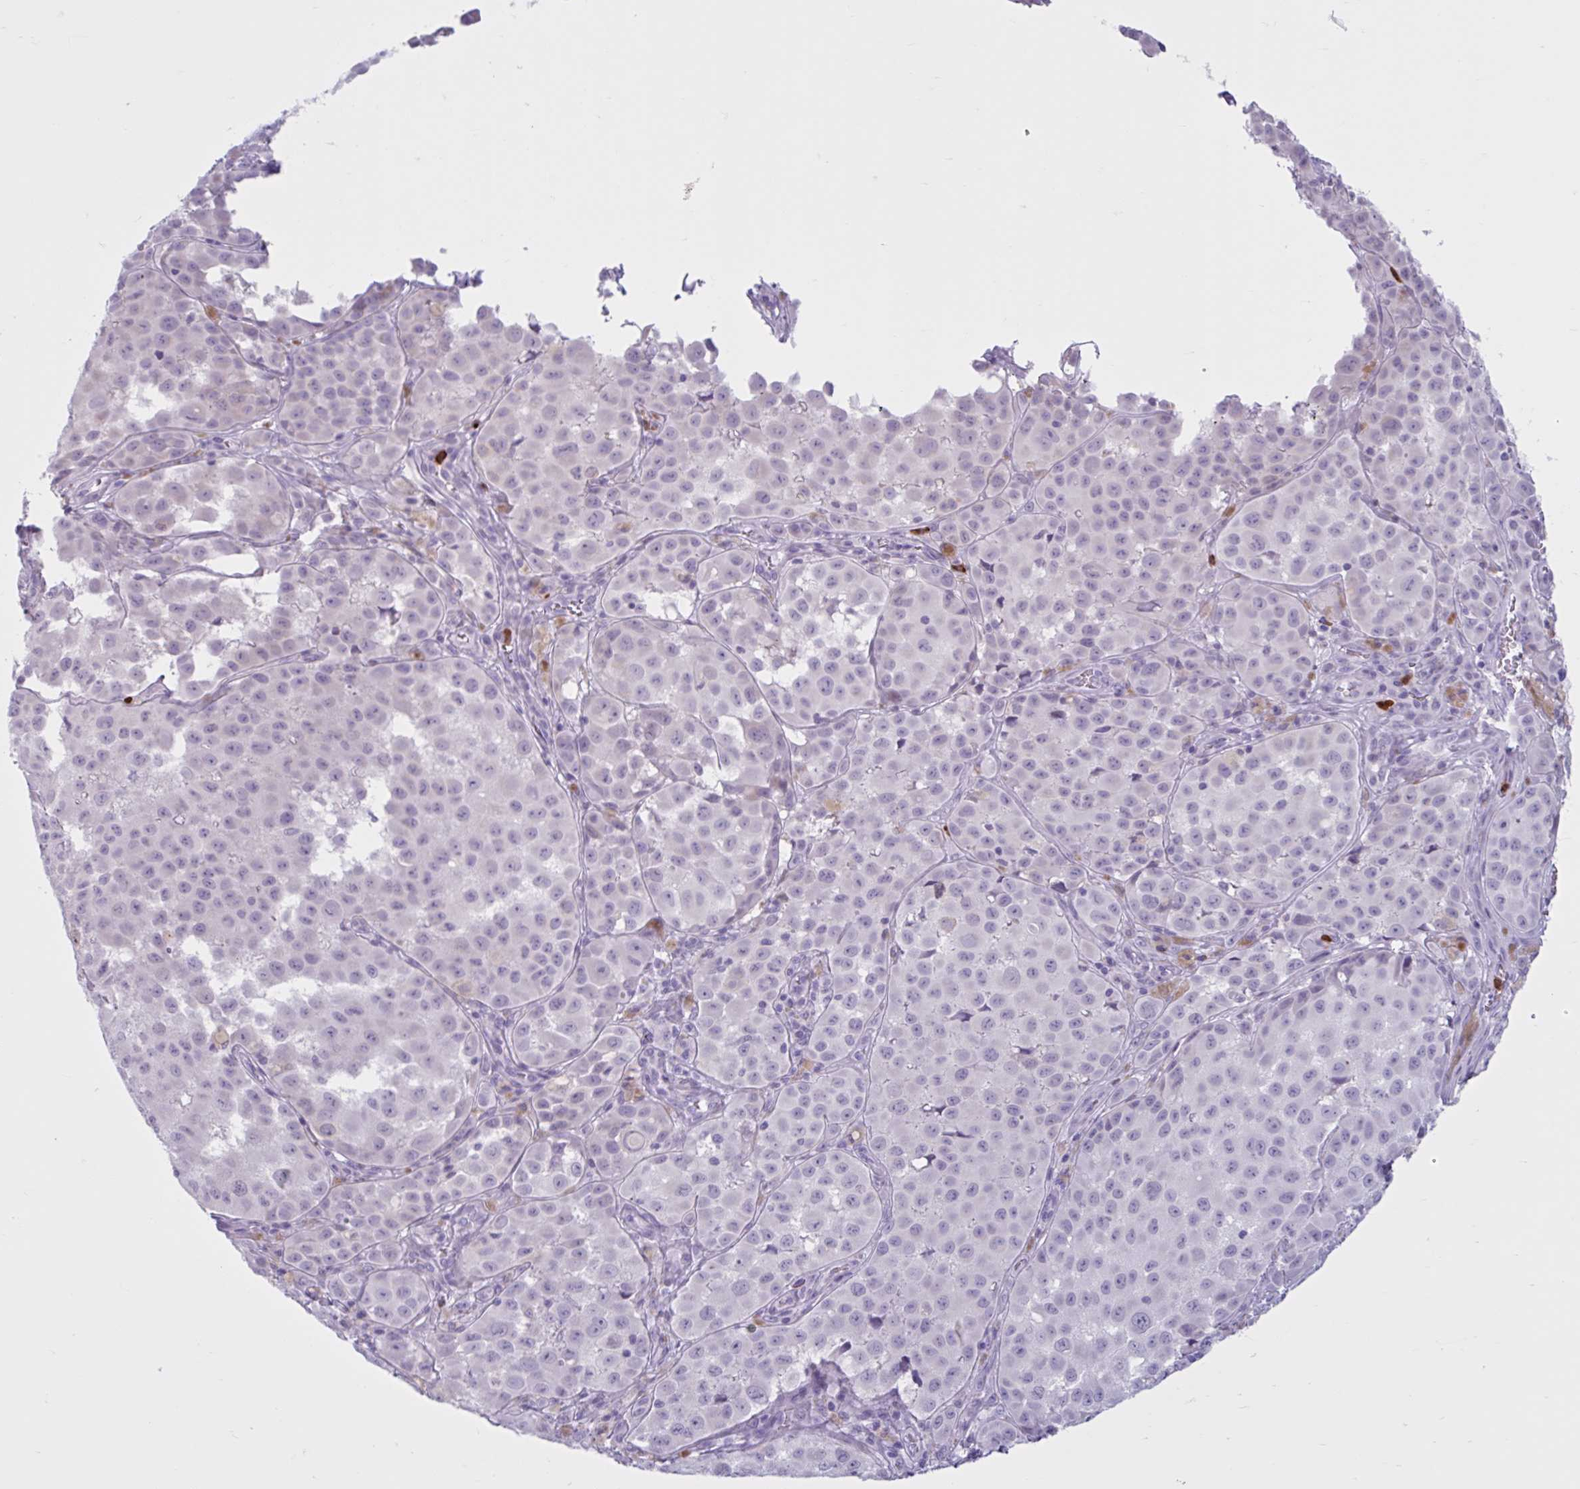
{"staining": {"intensity": "negative", "quantity": "none", "location": "none"}, "tissue": "melanoma", "cell_type": "Tumor cells", "image_type": "cancer", "snomed": [{"axis": "morphology", "description": "Malignant melanoma, NOS"}, {"axis": "topography", "description": "Skin"}], "caption": "Immunohistochemical staining of malignant melanoma exhibits no significant positivity in tumor cells. (Stains: DAB (3,3'-diaminobenzidine) immunohistochemistry with hematoxylin counter stain, Microscopy: brightfield microscopy at high magnification).", "gene": "CEP120", "patient": {"sex": "male", "age": 64}}